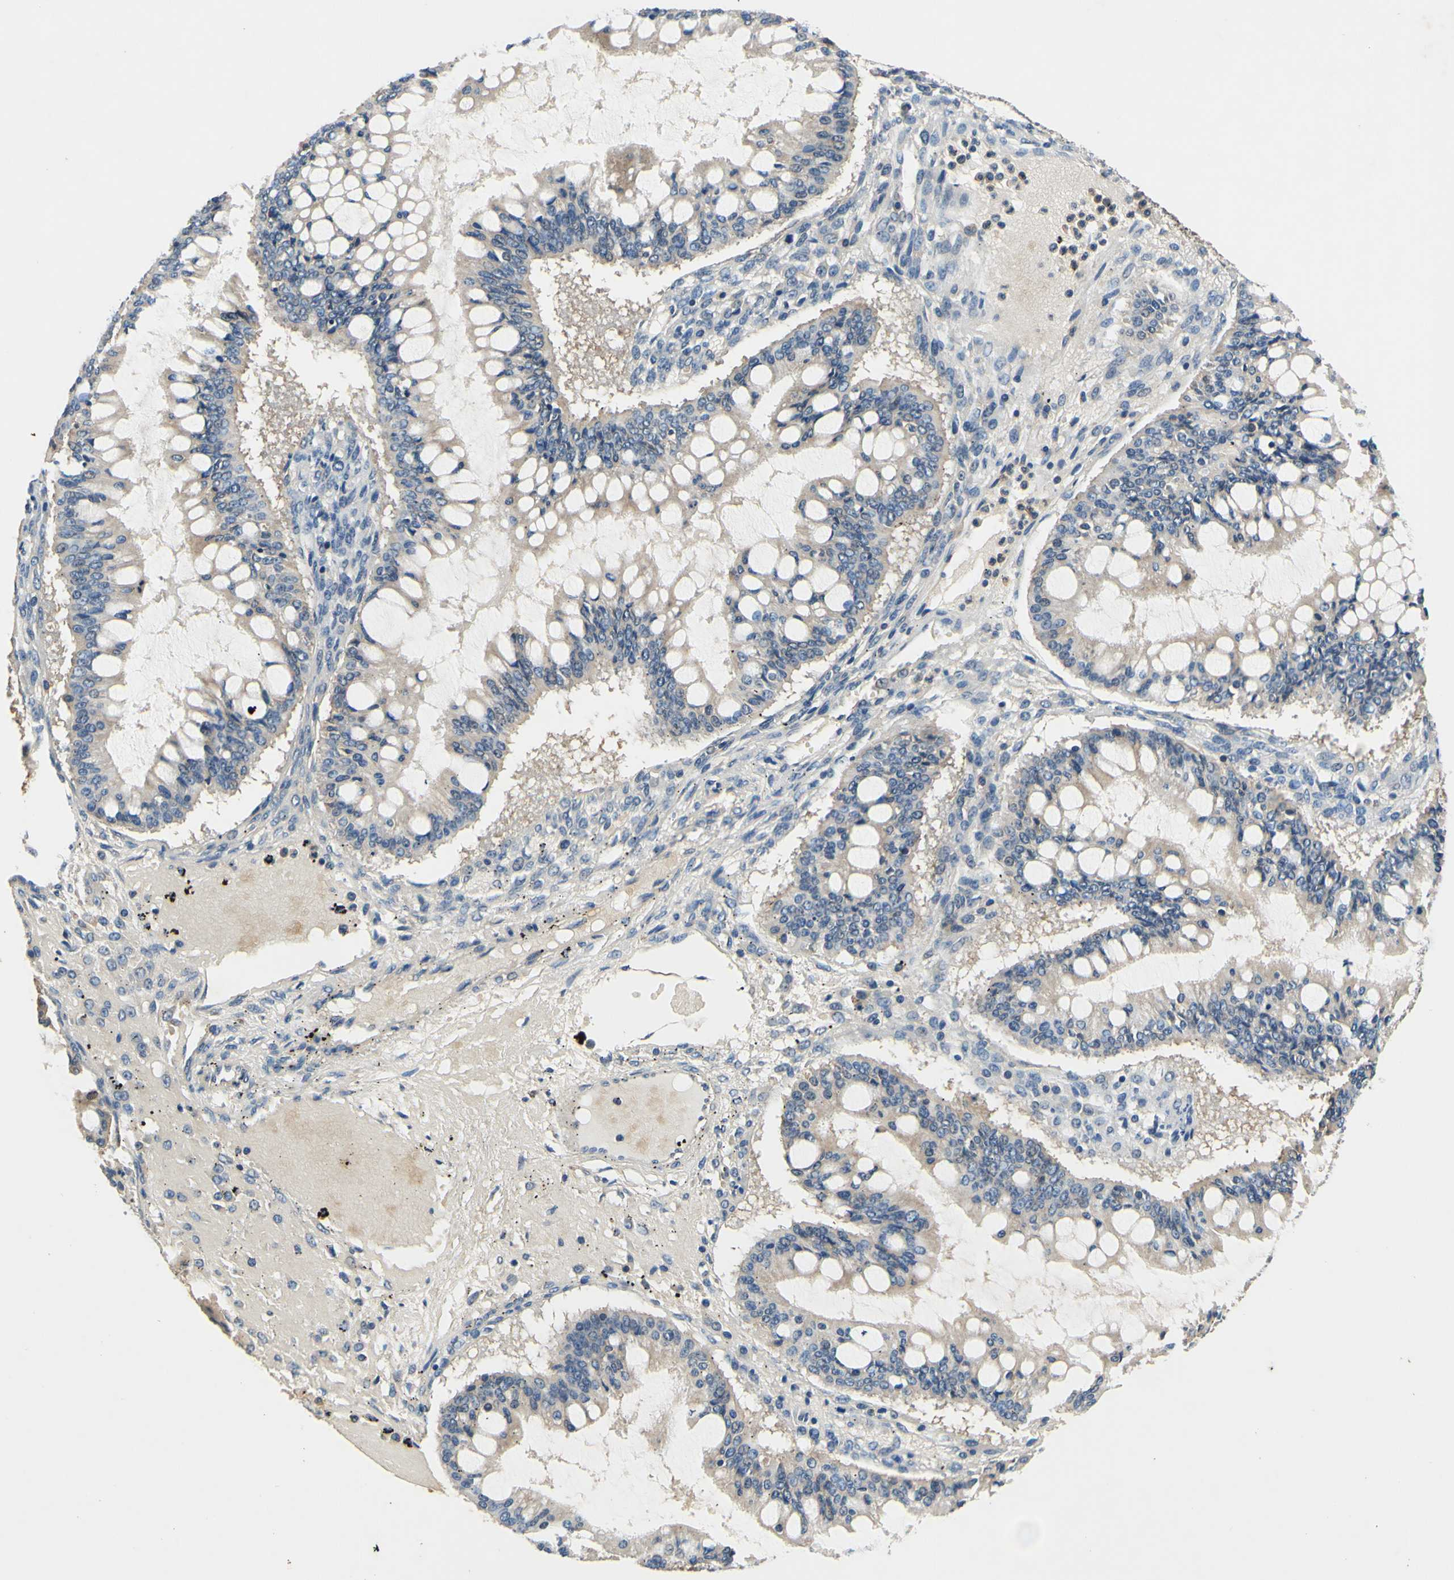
{"staining": {"intensity": "weak", "quantity": "25%-75%", "location": "cytoplasmic/membranous"}, "tissue": "ovarian cancer", "cell_type": "Tumor cells", "image_type": "cancer", "snomed": [{"axis": "morphology", "description": "Cystadenocarcinoma, mucinous, NOS"}, {"axis": "topography", "description": "Ovary"}], "caption": "Ovarian cancer (mucinous cystadenocarcinoma) stained with DAB immunohistochemistry (IHC) demonstrates low levels of weak cytoplasmic/membranous positivity in approximately 25%-75% of tumor cells.", "gene": "PLA2G4A", "patient": {"sex": "female", "age": 73}}